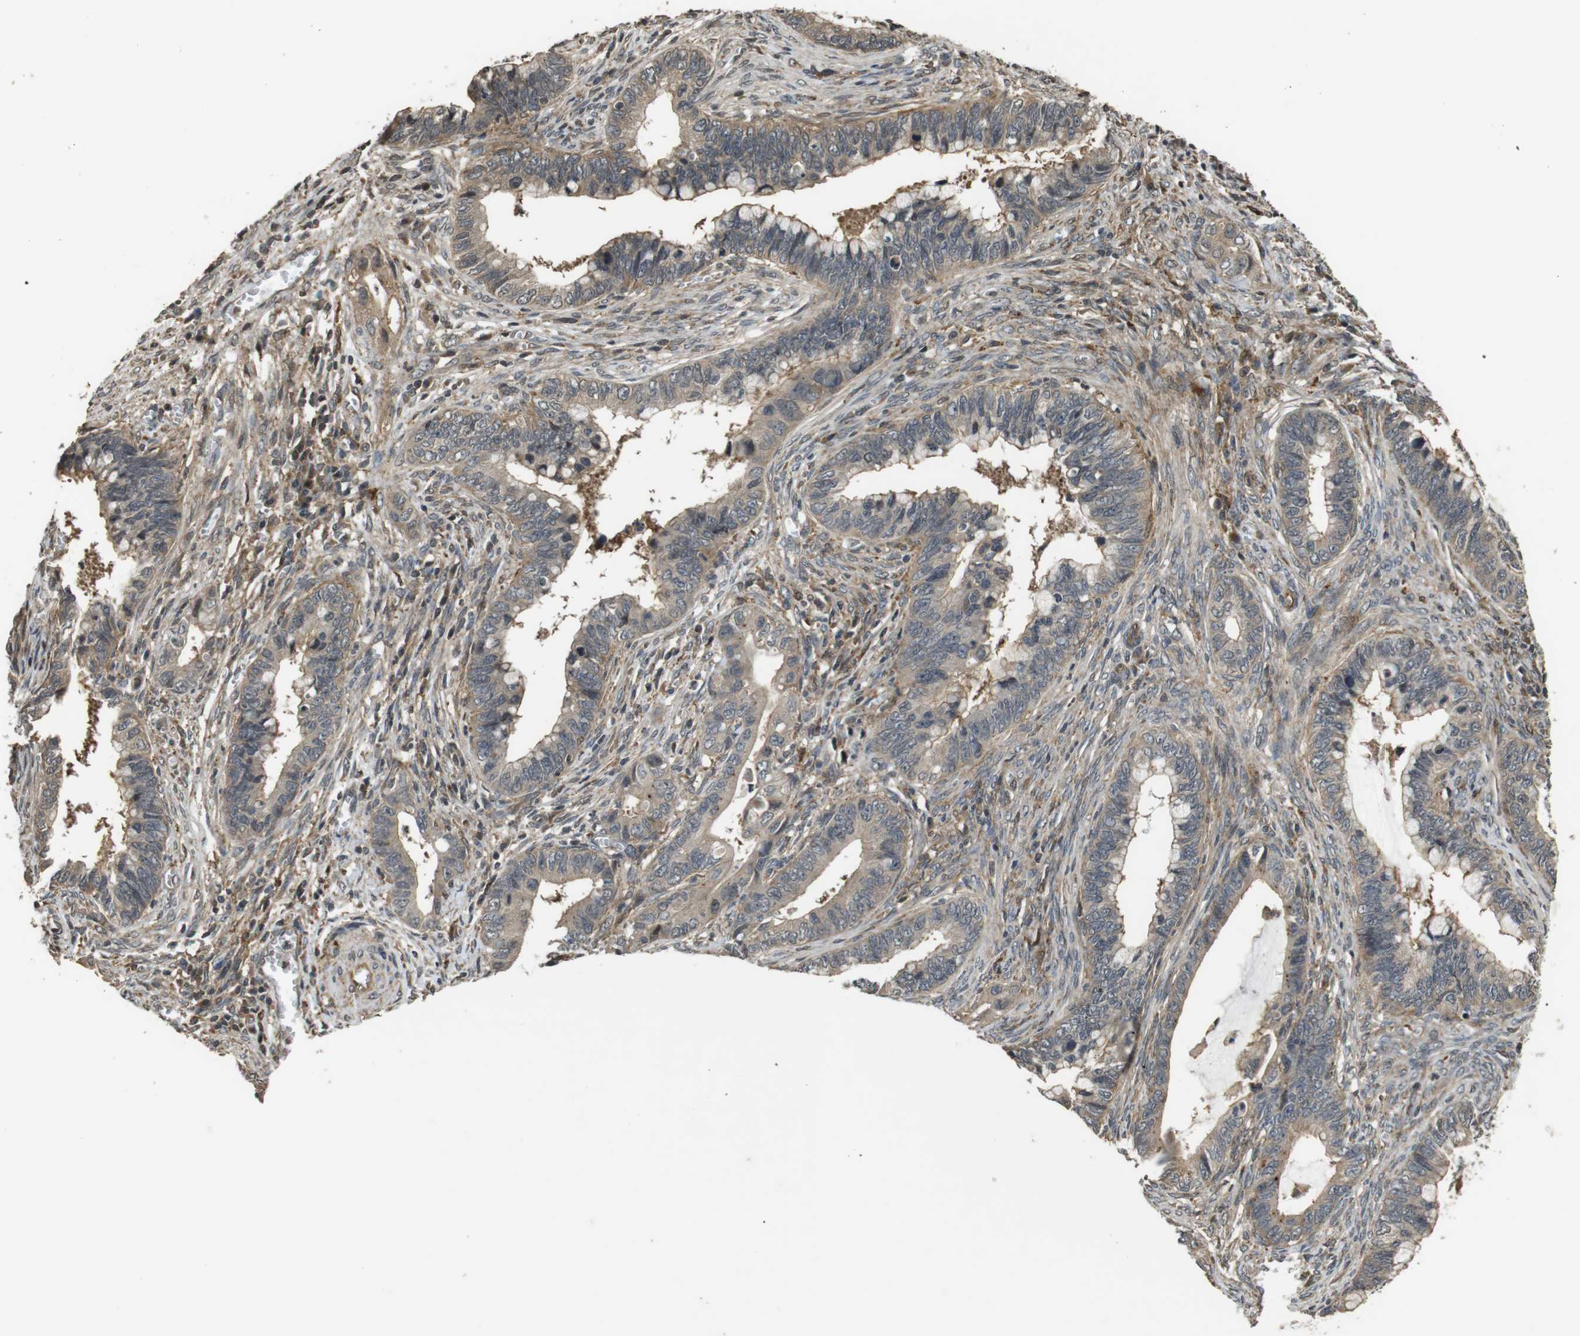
{"staining": {"intensity": "weak", "quantity": ">75%", "location": "cytoplasmic/membranous,nuclear"}, "tissue": "cervical cancer", "cell_type": "Tumor cells", "image_type": "cancer", "snomed": [{"axis": "morphology", "description": "Adenocarcinoma, NOS"}, {"axis": "topography", "description": "Cervix"}], "caption": "Immunohistochemistry (DAB) staining of human cervical adenocarcinoma demonstrates weak cytoplasmic/membranous and nuclear protein staining in approximately >75% of tumor cells.", "gene": "FZD10", "patient": {"sex": "female", "age": 44}}